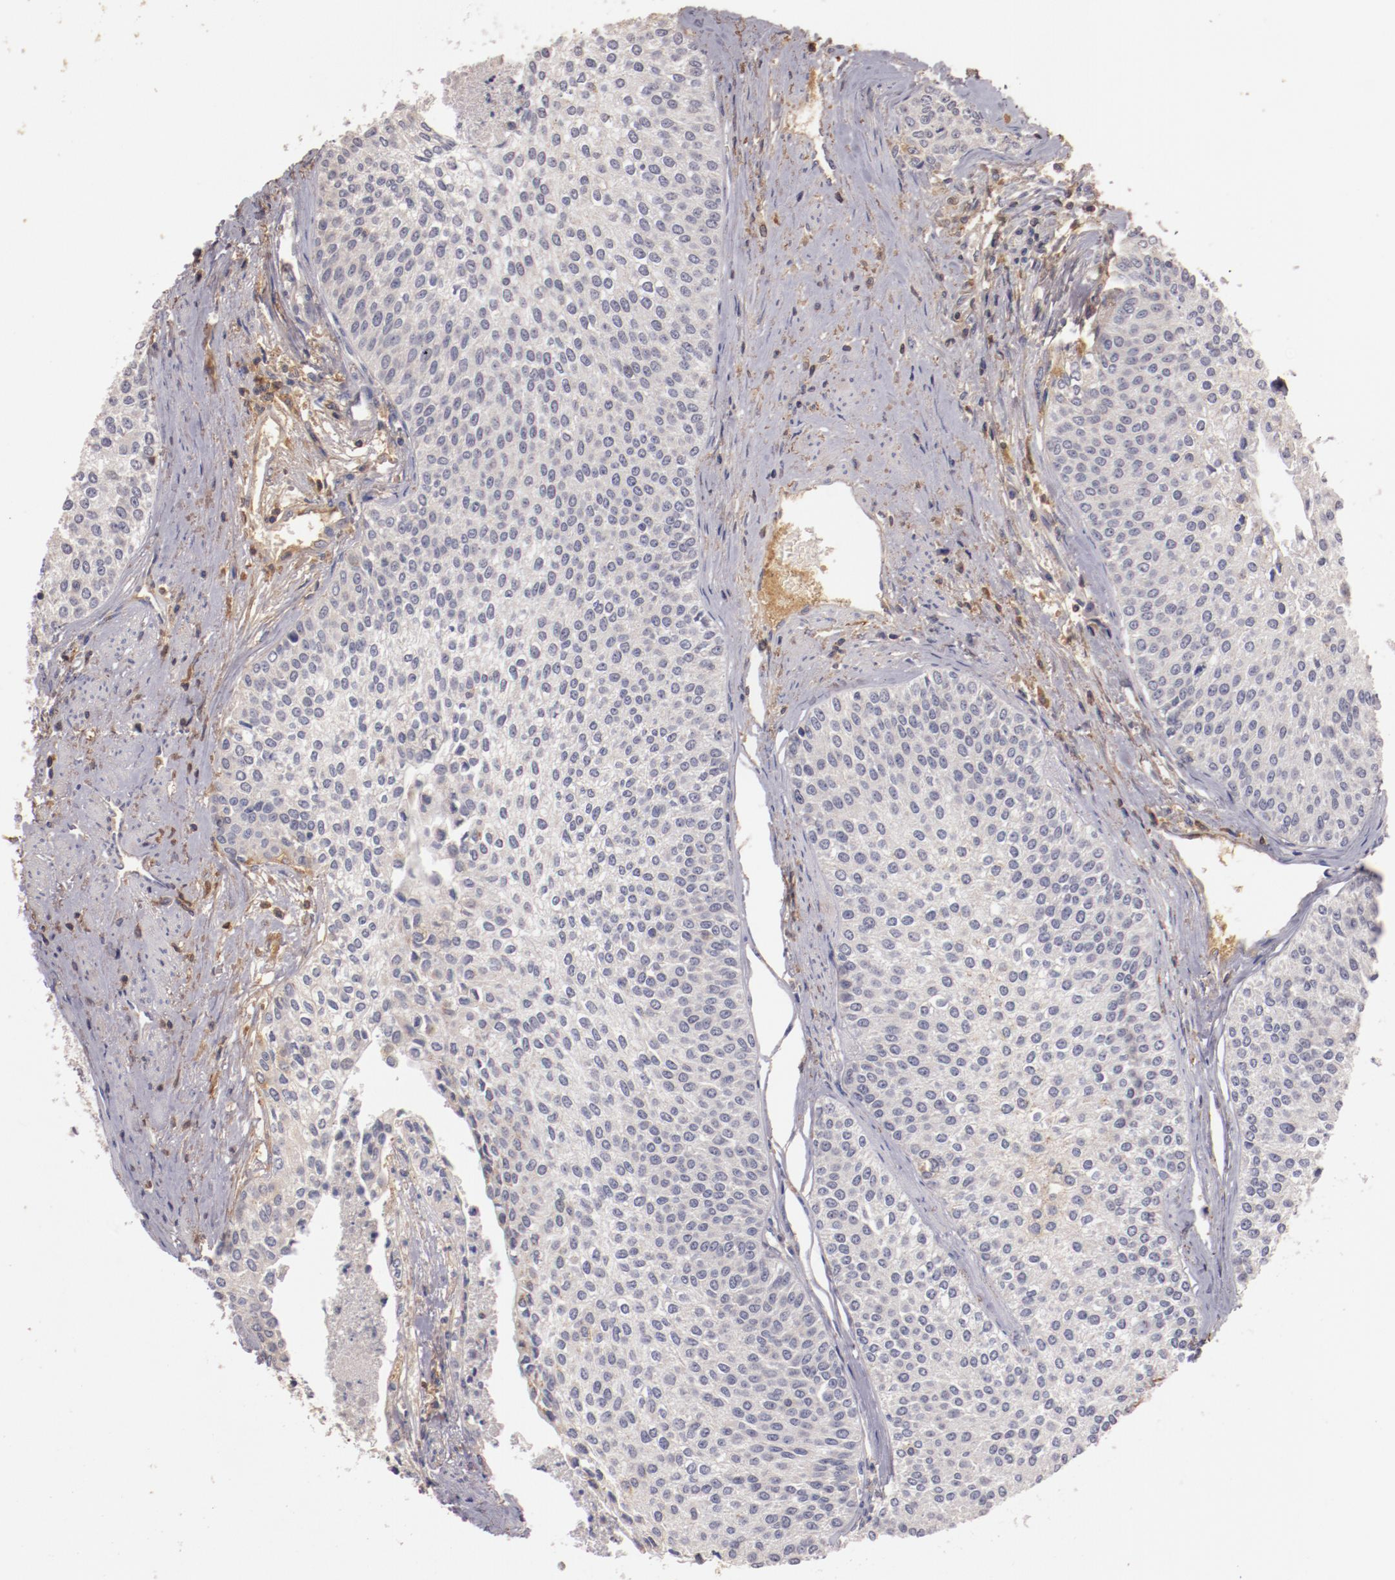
{"staining": {"intensity": "negative", "quantity": "none", "location": "none"}, "tissue": "urothelial cancer", "cell_type": "Tumor cells", "image_type": "cancer", "snomed": [{"axis": "morphology", "description": "Urothelial carcinoma, Low grade"}, {"axis": "topography", "description": "Urinary bladder"}], "caption": "Low-grade urothelial carcinoma stained for a protein using immunohistochemistry (IHC) demonstrates no expression tumor cells.", "gene": "MBL2", "patient": {"sex": "female", "age": 73}}